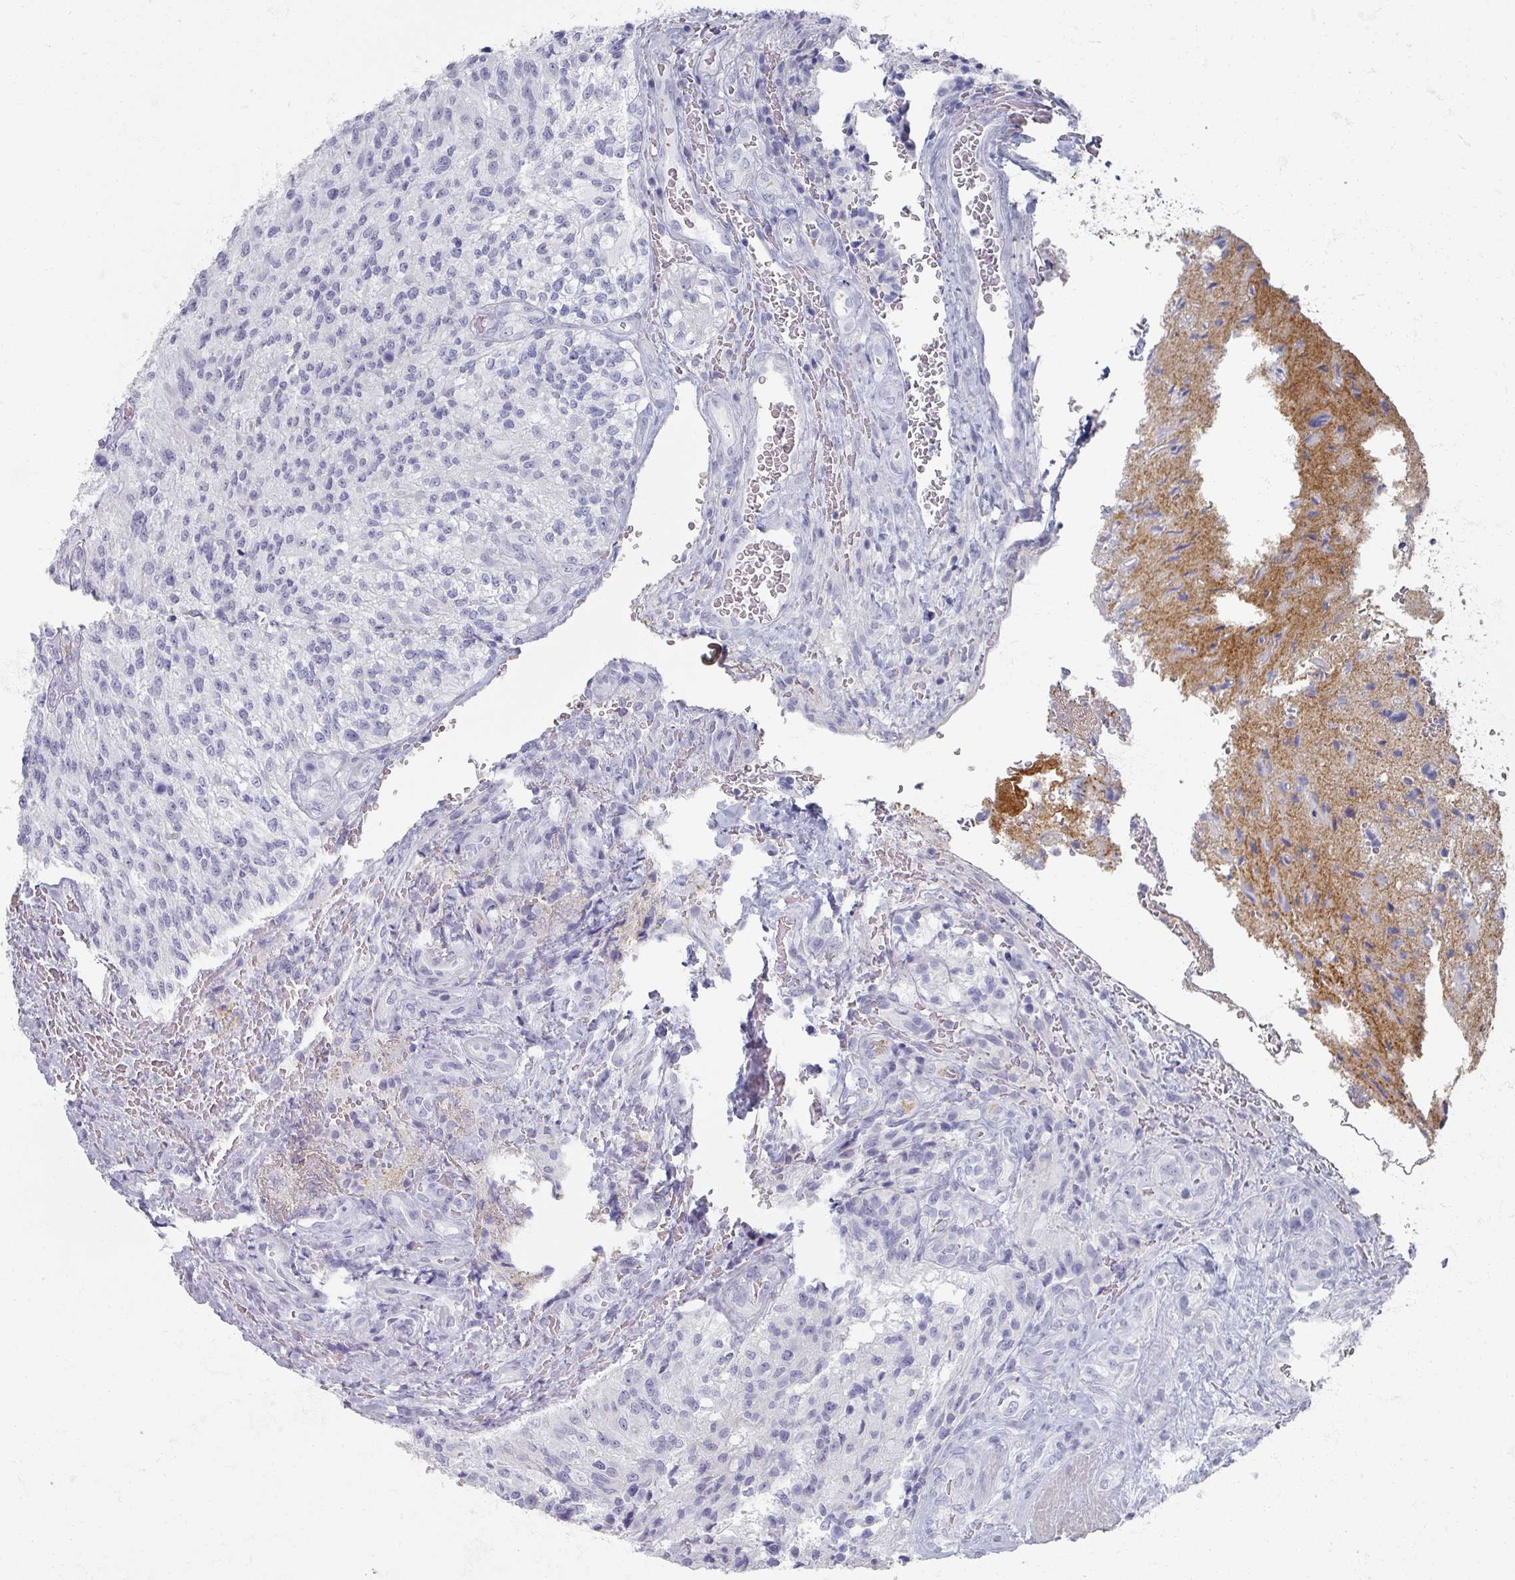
{"staining": {"intensity": "negative", "quantity": "none", "location": "none"}, "tissue": "glioma", "cell_type": "Tumor cells", "image_type": "cancer", "snomed": [{"axis": "morphology", "description": "Normal tissue, NOS"}, {"axis": "morphology", "description": "Glioma, malignant, High grade"}, {"axis": "topography", "description": "Cerebral cortex"}], "caption": "An immunohistochemistry (IHC) micrograph of malignant high-grade glioma is shown. There is no staining in tumor cells of malignant high-grade glioma.", "gene": "OMG", "patient": {"sex": "male", "age": 56}}